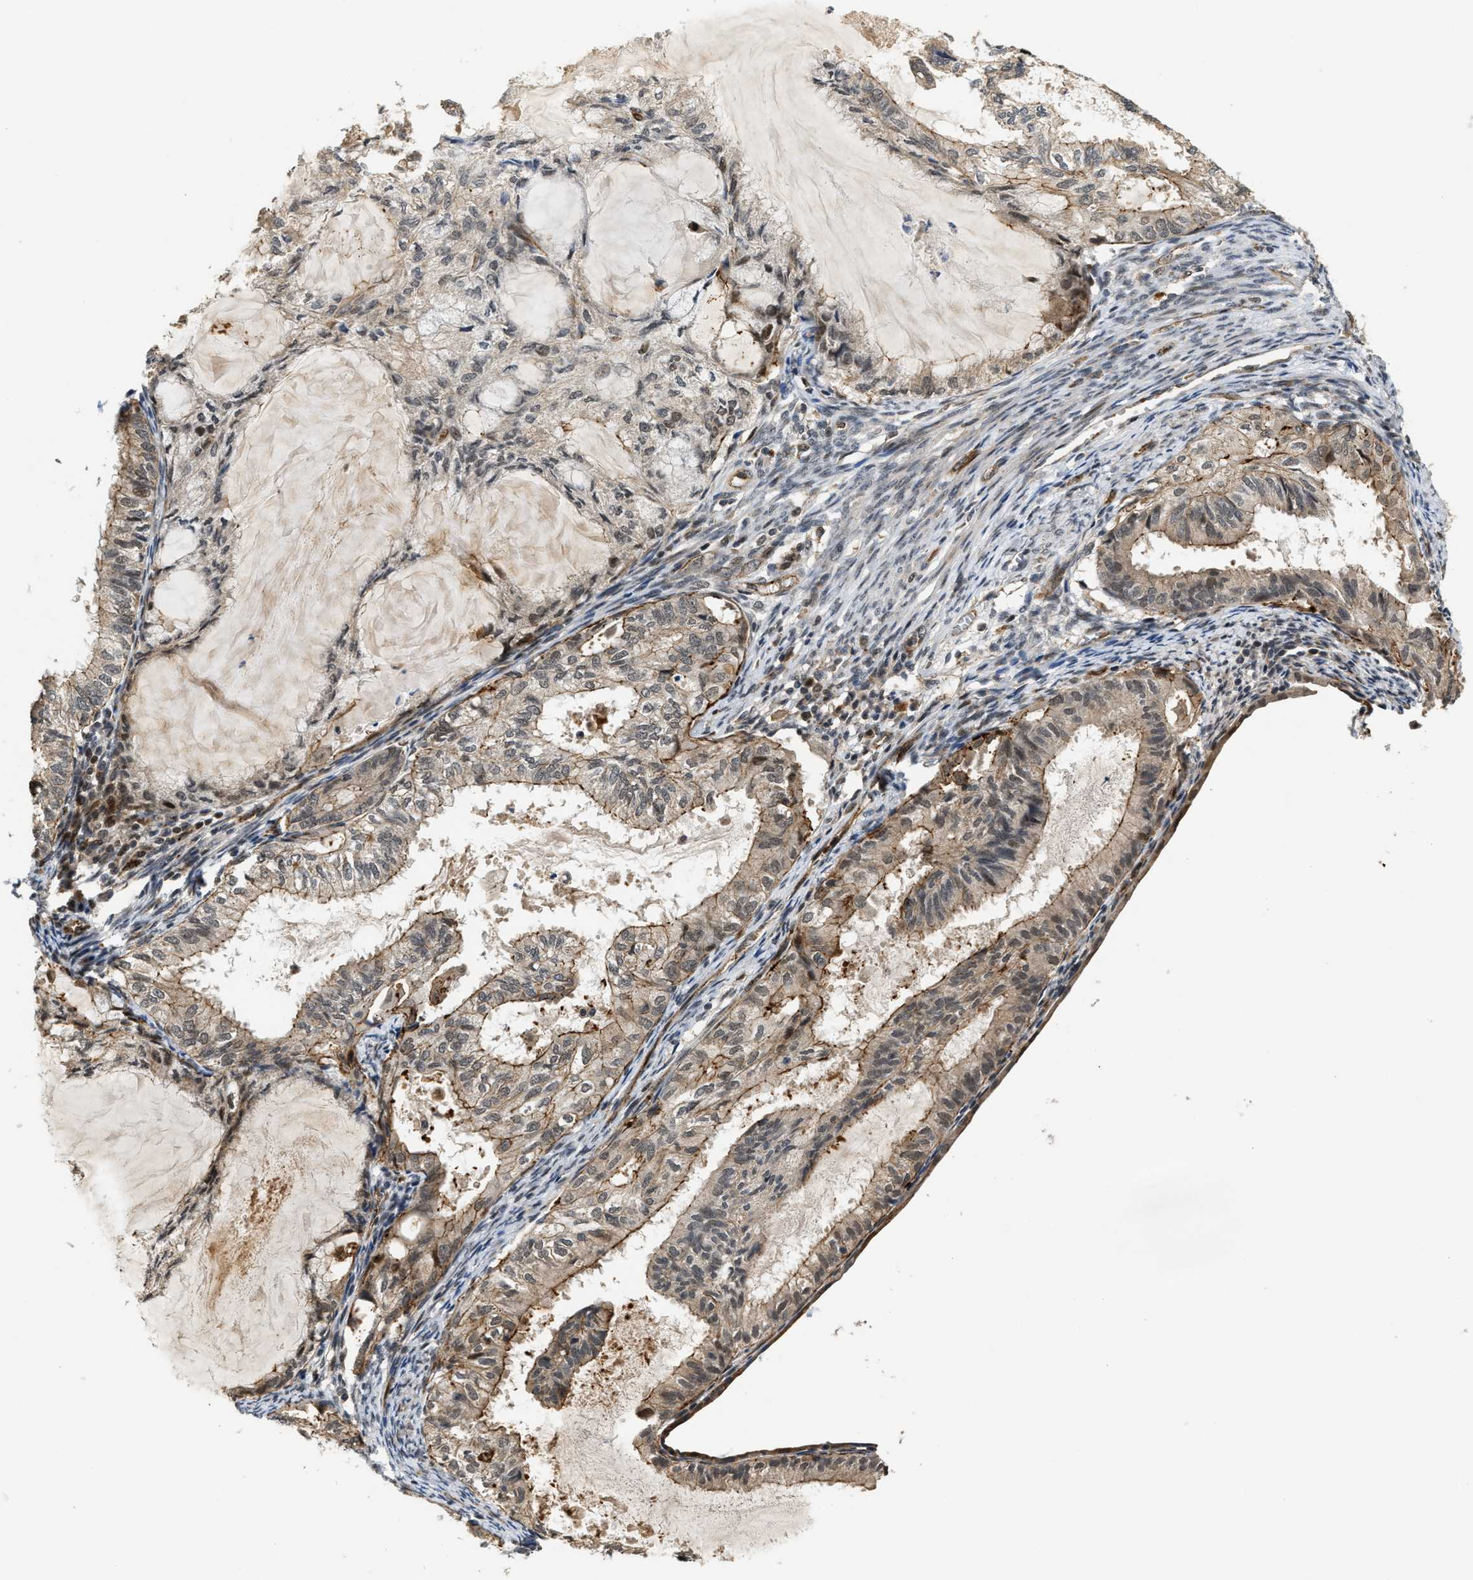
{"staining": {"intensity": "moderate", "quantity": "25%-75%", "location": "cytoplasmic/membranous"}, "tissue": "cervical cancer", "cell_type": "Tumor cells", "image_type": "cancer", "snomed": [{"axis": "morphology", "description": "Normal tissue, NOS"}, {"axis": "morphology", "description": "Adenocarcinoma, NOS"}, {"axis": "topography", "description": "Cervix"}, {"axis": "topography", "description": "Endometrium"}], "caption": "Moderate cytoplasmic/membranous expression is appreciated in approximately 25%-75% of tumor cells in cervical cancer. (brown staining indicates protein expression, while blue staining denotes nuclei).", "gene": "DPF2", "patient": {"sex": "female", "age": 86}}